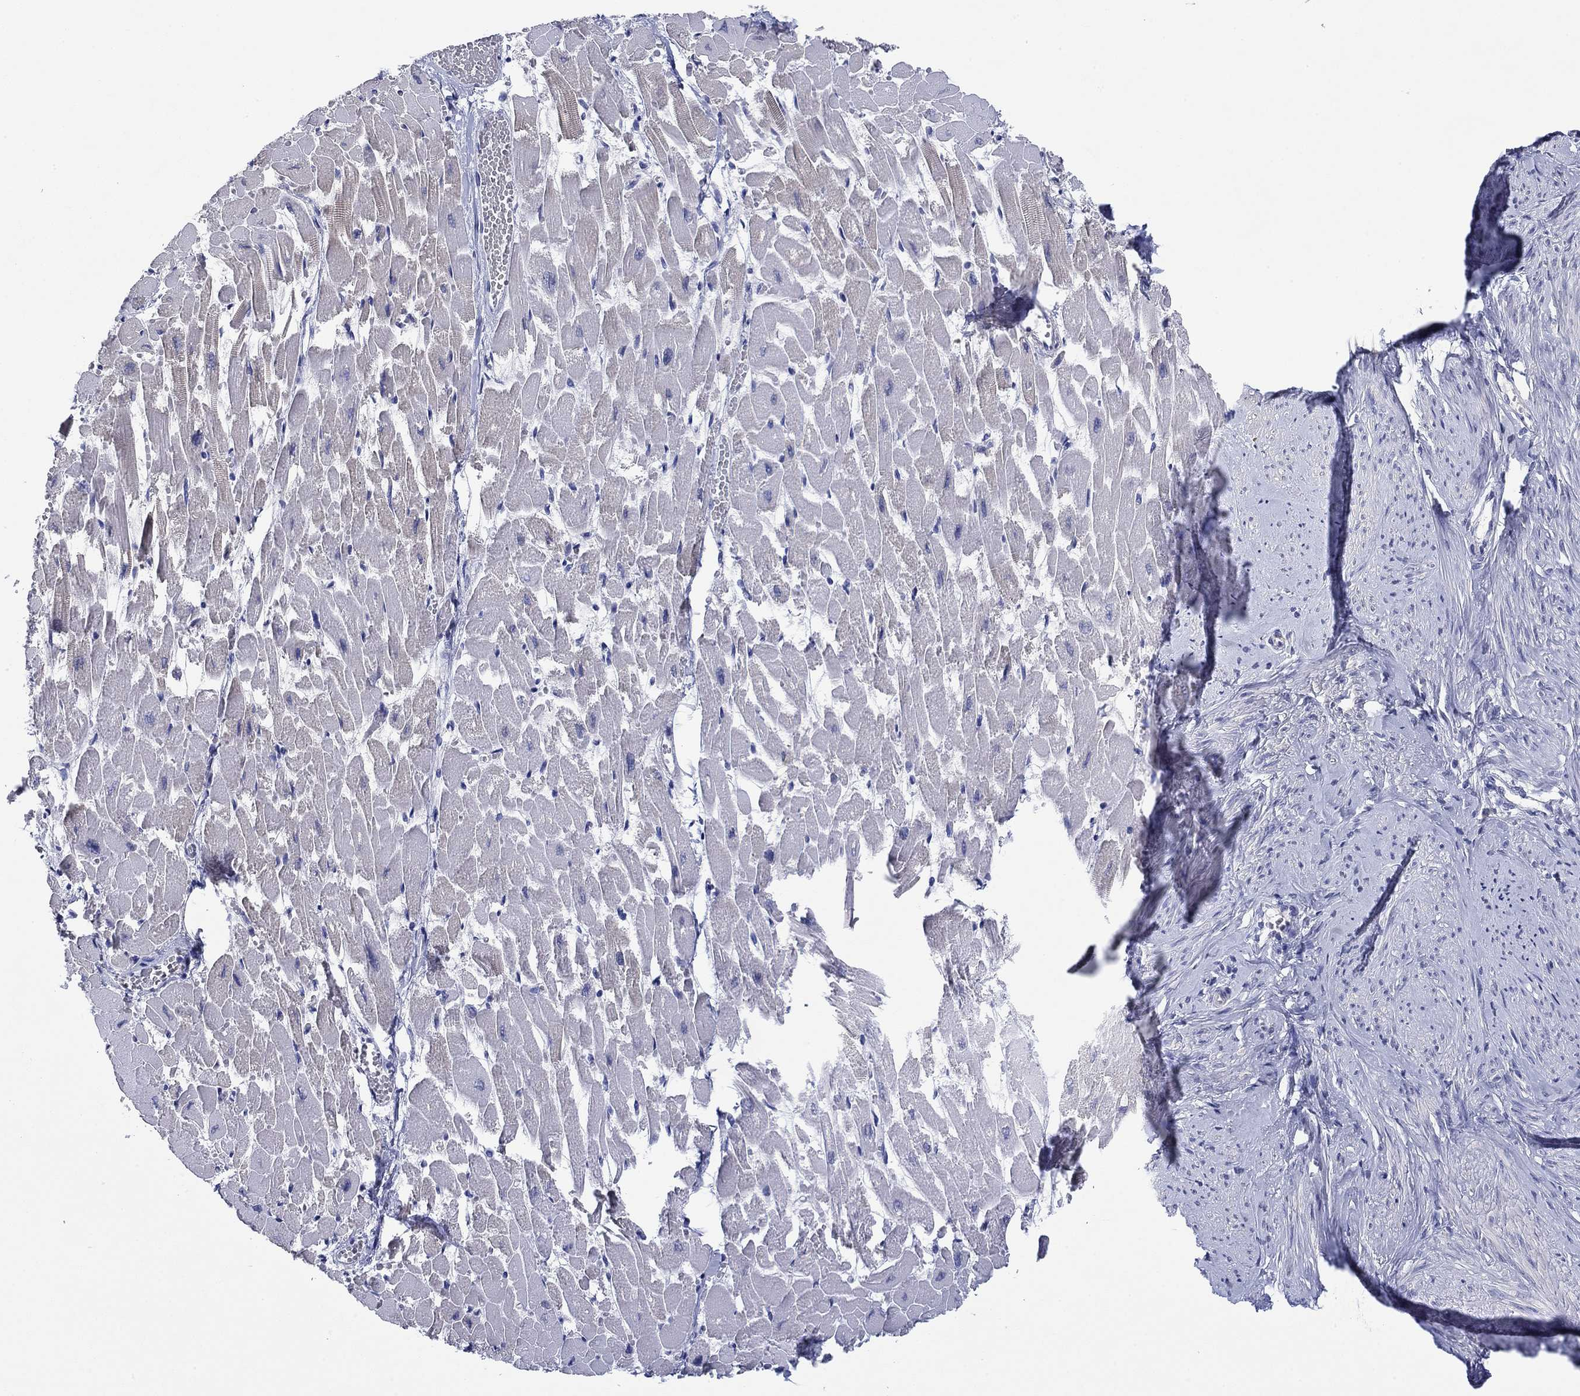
{"staining": {"intensity": "strong", "quantity": "25%-75%", "location": "cytoplasmic/membranous"}, "tissue": "heart muscle", "cell_type": "Cardiomyocytes", "image_type": "normal", "snomed": [{"axis": "morphology", "description": "Normal tissue, NOS"}, {"axis": "topography", "description": "Heart"}], "caption": "The immunohistochemical stain highlights strong cytoplasmic/membranous expression in cardiomyocytes of unremarkable heart muscle.", "gene": "HDC", "patient": {"sex": "female", "age": 52}}